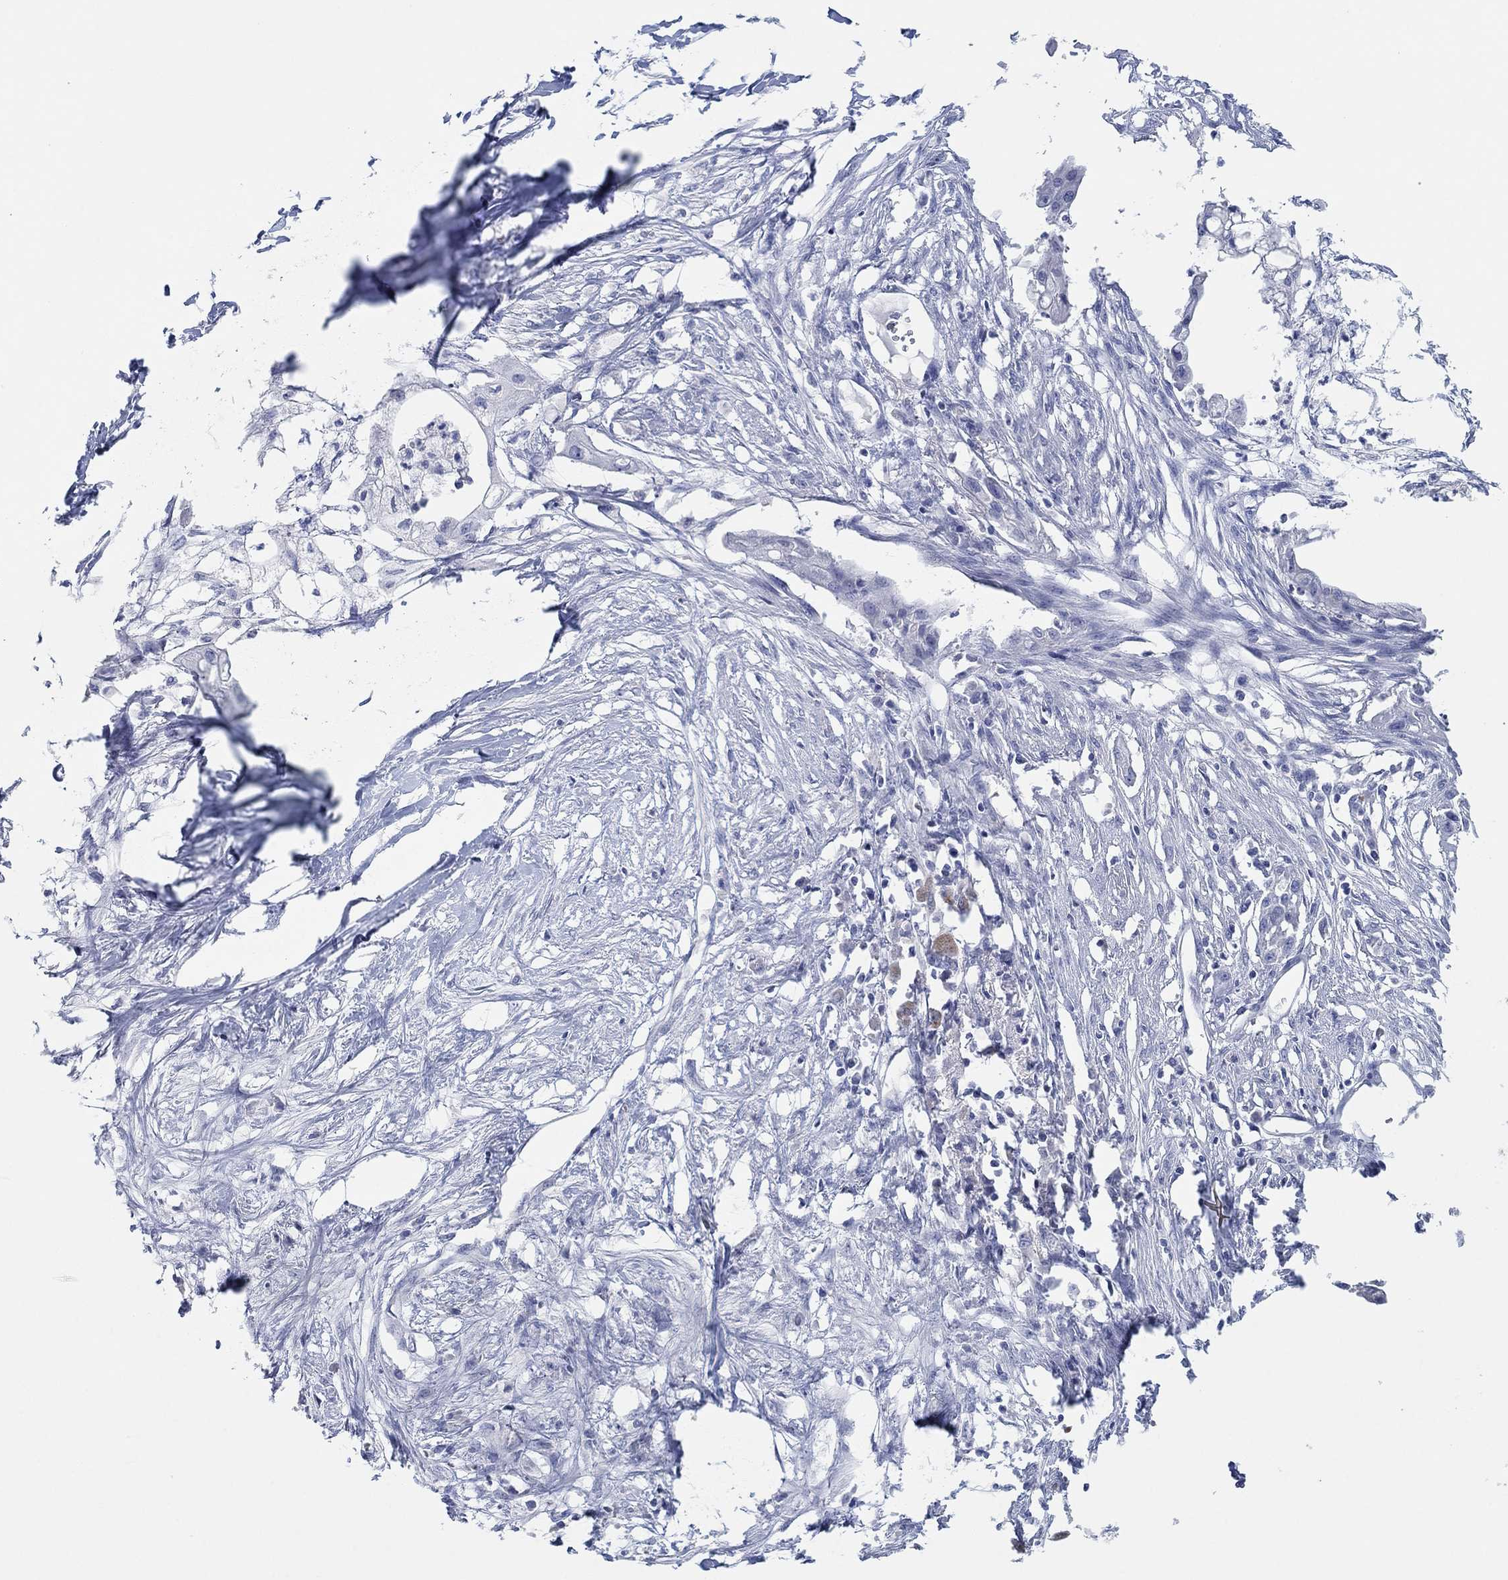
{"staining": {"intensity": "negative", "quantity": "none", "location": "none"}, "tissue": "pancreatic cancer", "cell_type": "Tumor cells", "image_type": "cancer", "snomed": [{"axis": "morphology", "description": "Normal tissue, NOS"}, {"axis": "morphology", "description": "Adenocarcinoma, NOS"}, {"axis": "topography", "description": "Pancreas"}], "caption": "Pancreatic adenocarcinoma was stained to show a protein in brown. There is no significant staining in tumor cells. (Immunohistochemistry, brightfield microscopy, high magnification).", "gene": "POU5F1", "patient": {"sex": "female", "age": 58}}